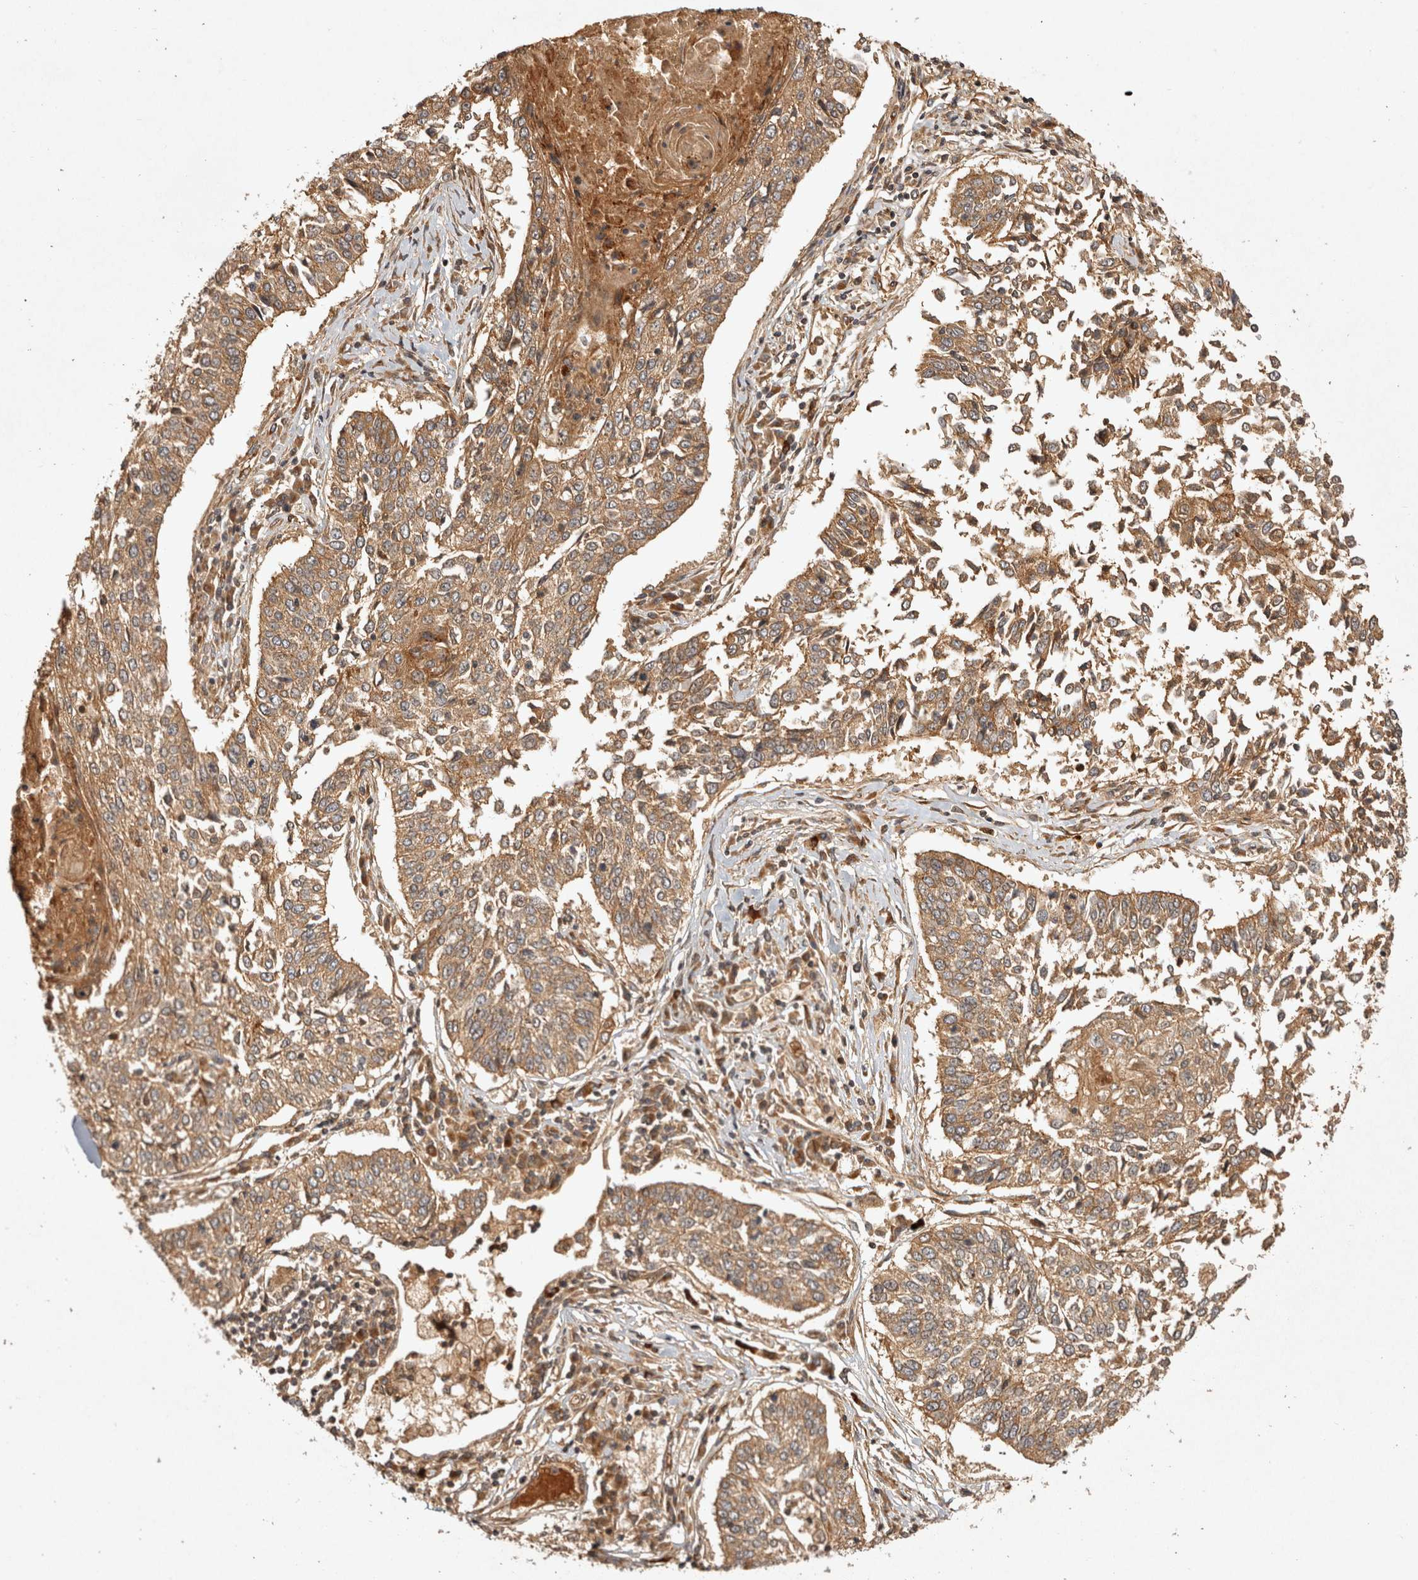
{"staining": {"intensity": "moderate", "quantity": ">75%", "location": "cytoplasmic/membranous"}, "tissue": "lung cancer", "cell_type": "Tumor cells", "image_type": "cancer", "snomed": [{"axis": "morphology", "description": "Normal tissue, NOS"}, {"axis": "morphology", "description": "Squamous cell carcinoma, NOS"}, {"axis": "topography", "description": "Cartilage tissue"}, {"axis": "topography", "description": "Lung"}, {"axis": "topography", "description": "Peripheral nerve tissue"}], "caption": "Protein expression analysis of human lung cancer (squamous cell carcinoma) reveals moderate cytoplasmic/membranous positivity in approximately >75% of tumor cells.", "gene": "CAMSAP2", "patient": {"sex": "female", "age": 49}}